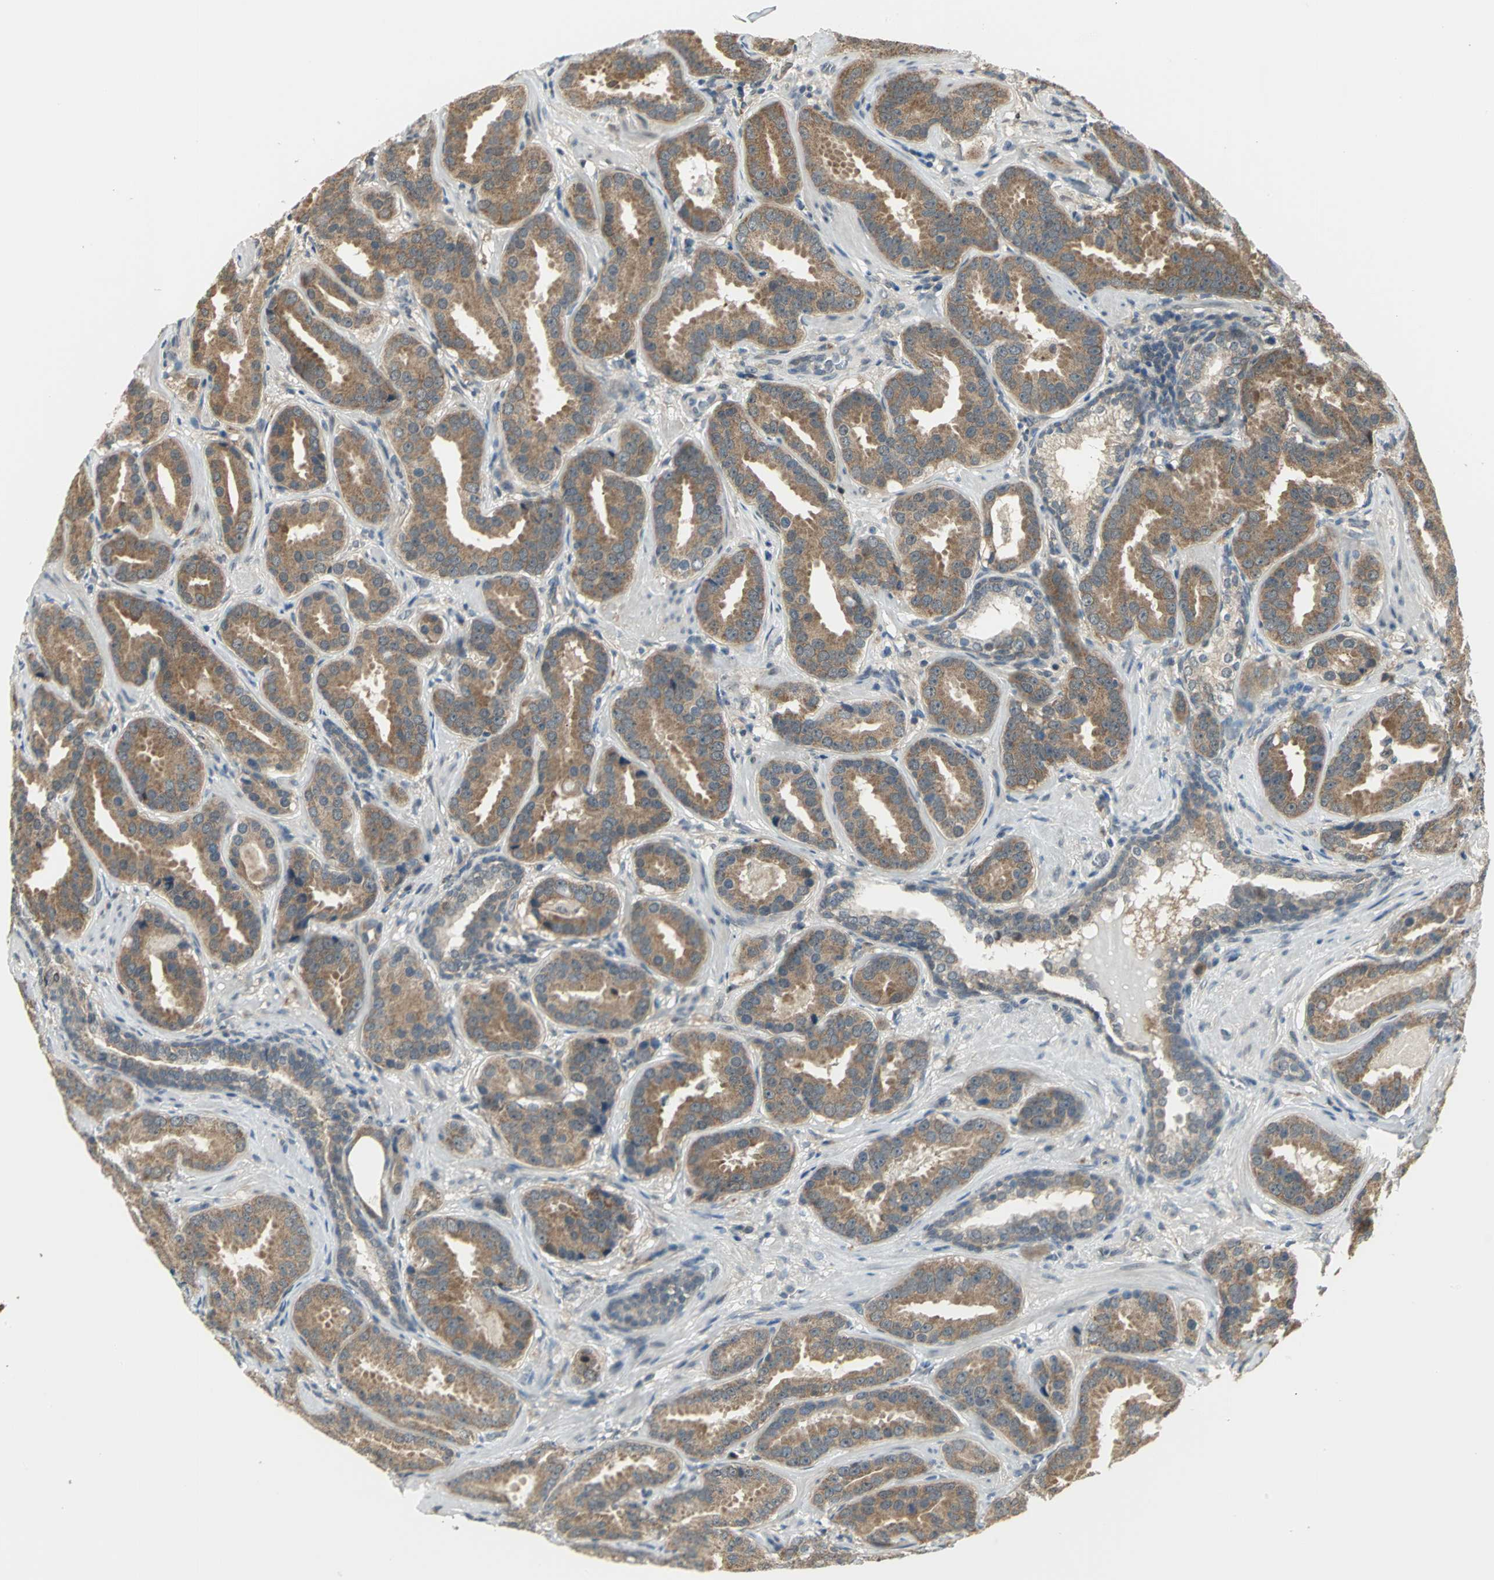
{"staining": {"intensity": "moderate", "quantity": ">75%", "location": "cytoplasmic/membranous"}, "tissue": "prostate cancer", "cell_type": "Tumor cells", "image_type": "cancer", "snomed": [{"axis": "morphology", "description": "Adenocarcinoma, Low grade"}, {"axis": "topography", "description": "Prostate"}], "caption": "DAB (3,3'-diaminobenzidine) immunohistochemical staining of low-grade adenocarcinoma (prostate) reveals moderate cytoplasmic/membranous protein staining in approximately >75% of tumor cells.", "gene": "PSMC4", "patient": {"sex": "male", "age": 59}}